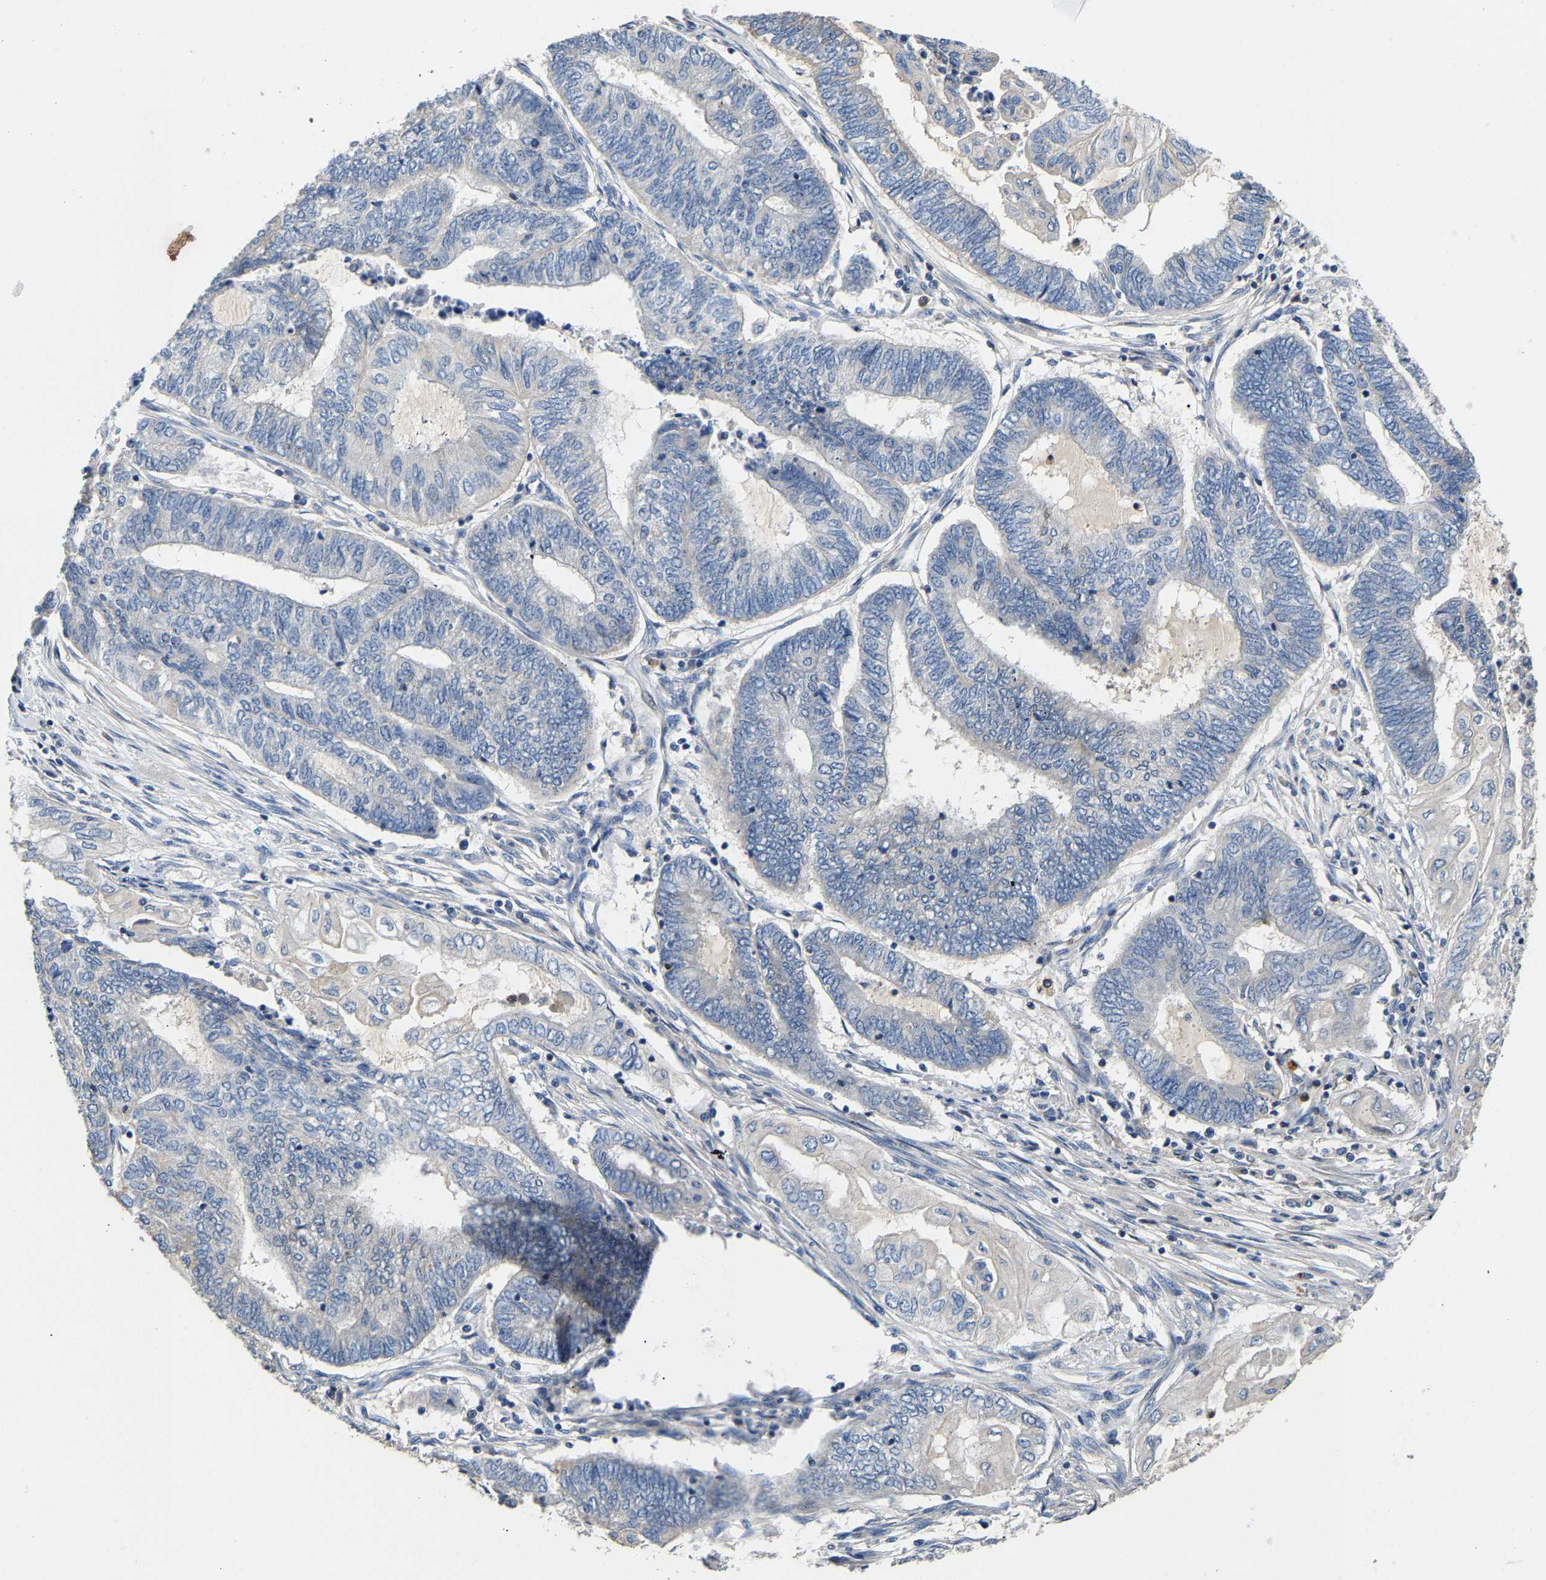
{"staining": {"intensity": "negative", "quantity": "none", "location": "none"}, "tissue": "endometrial cancer", "cell_type": "Tumor cells", "image_type": "cancer", "snomed": [{"axis": "morphology", "description": "Adenocarcinoma, NOS"}, {"axis": "topography", "description": "Uterus"}, {"axis": "topography", "description": "Endometrium"}], "caption": "Immunohistochemistry (IHC) photomicrograph of endometrial cancer stained for a protein (brown), which exhibits no positivity in tumor cells. (Immunohistochemistry, brightfield microscopy, high magnification).", "gene": "CCDC171", "patient": {"sex": "female", "age": 70}}